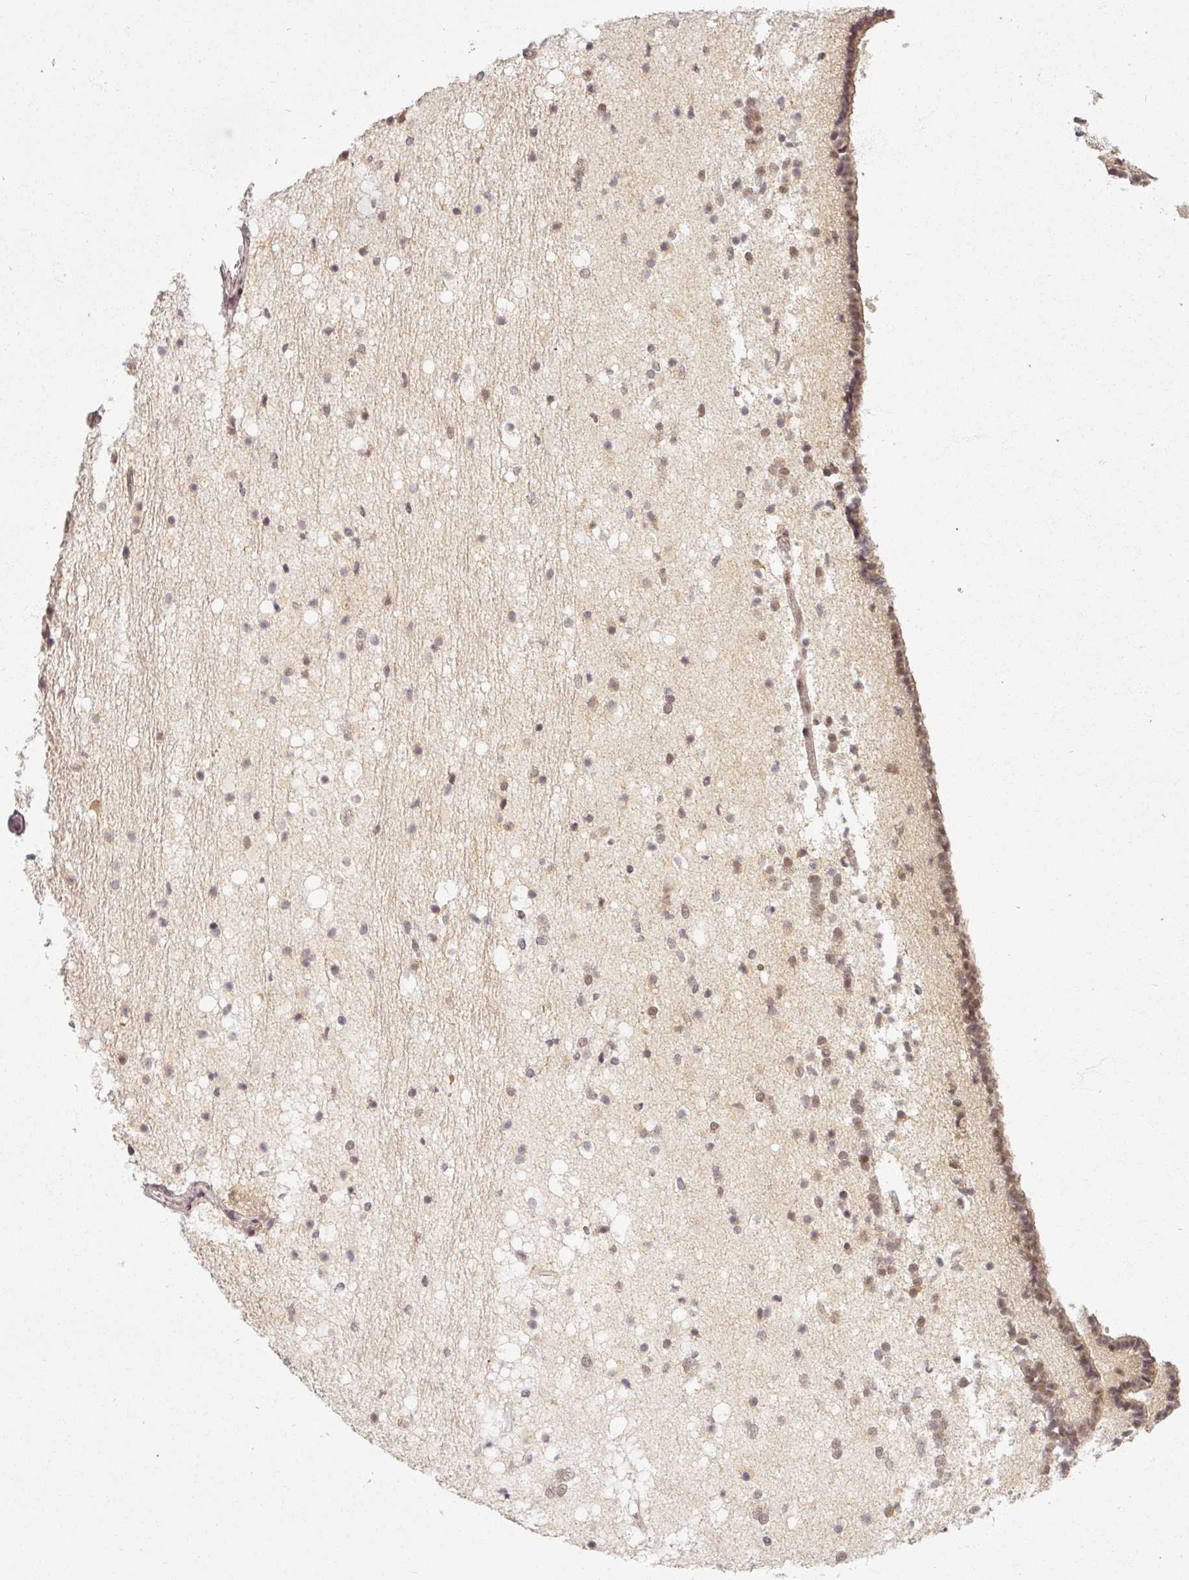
{"staining": {"intensity": "weak", "quantity": "<25%", "location": "nuclear"}, "tissue": "caudate", "cell_type": "Glial cells", "image_type": "normal", "snomed": [{"axis": "morphology", "description": "Normal tissue, NOS"}, {"axis": "topography", "description": "Lateral ventricle wall"}], "caption": "Micrograph shows no significant protein expression in glial cells of normal caudate.", "gene": "POLR2G", "patient": {"sex": "male", "age": 37}}